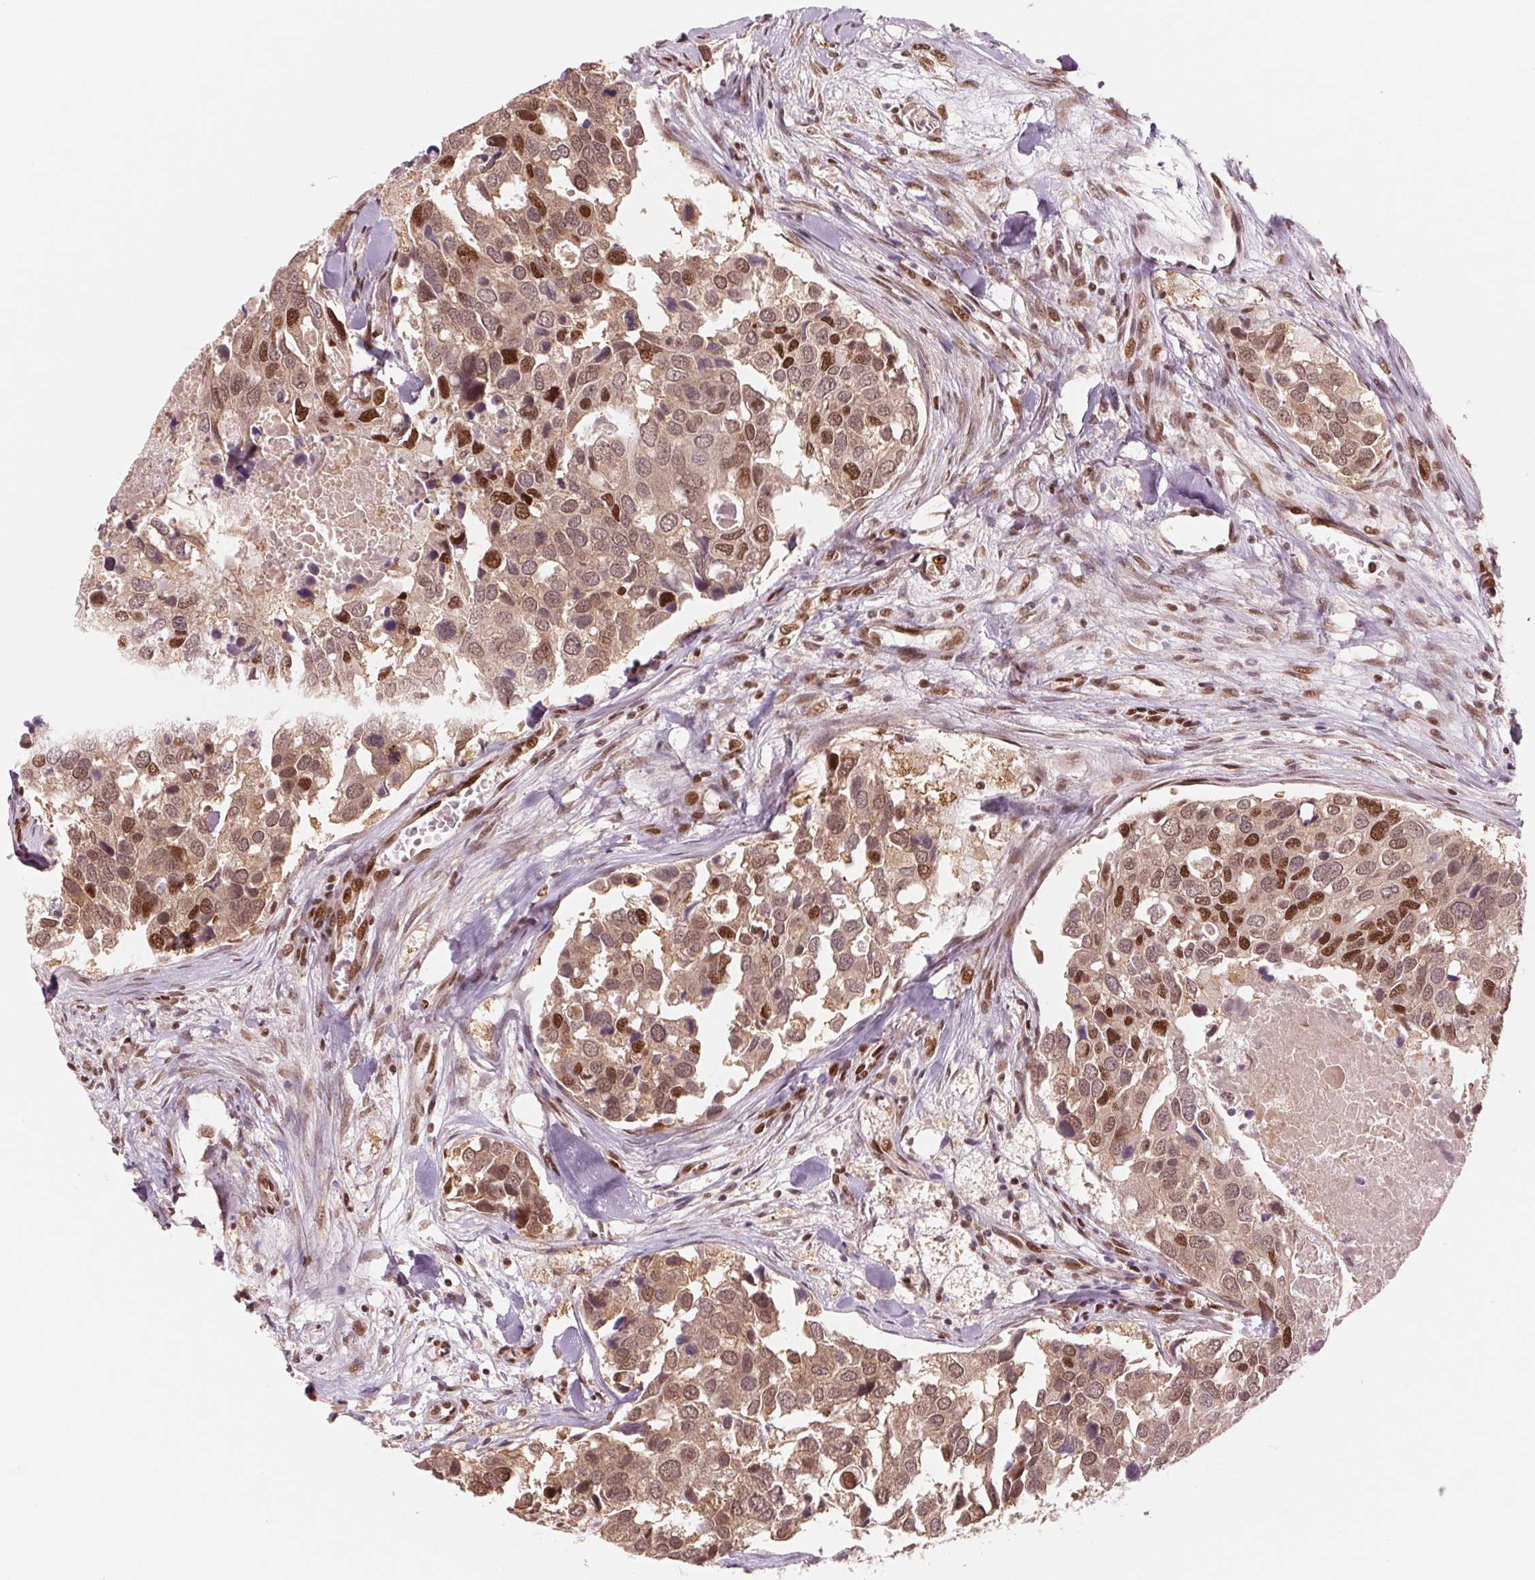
{"staining": {"intensity": "moderate", "quantity": ">75%", "location": "nuclear"}, "tissue": "breast cancer", "cell_type": "Tumor cells", "image_type": "cancer", "snomed": [{"axis": "morphology", "description": "Duct carcinoma"}, {"axis": "topography", "description": "Breast"}], "caption": "IHC staining of breast cancer (invasive ductal carcinoma), which shows medium levels of moderate nuclear staining in approximately >75% of tumor cells indicating moderate nuclear protein expression. The staining was performed using DAB (brown) for protein detection and nuclei were counterstained in hematoxylin (blue).", "gene": "TTLL9", "patient": {"sex": "female", "age": 83}}